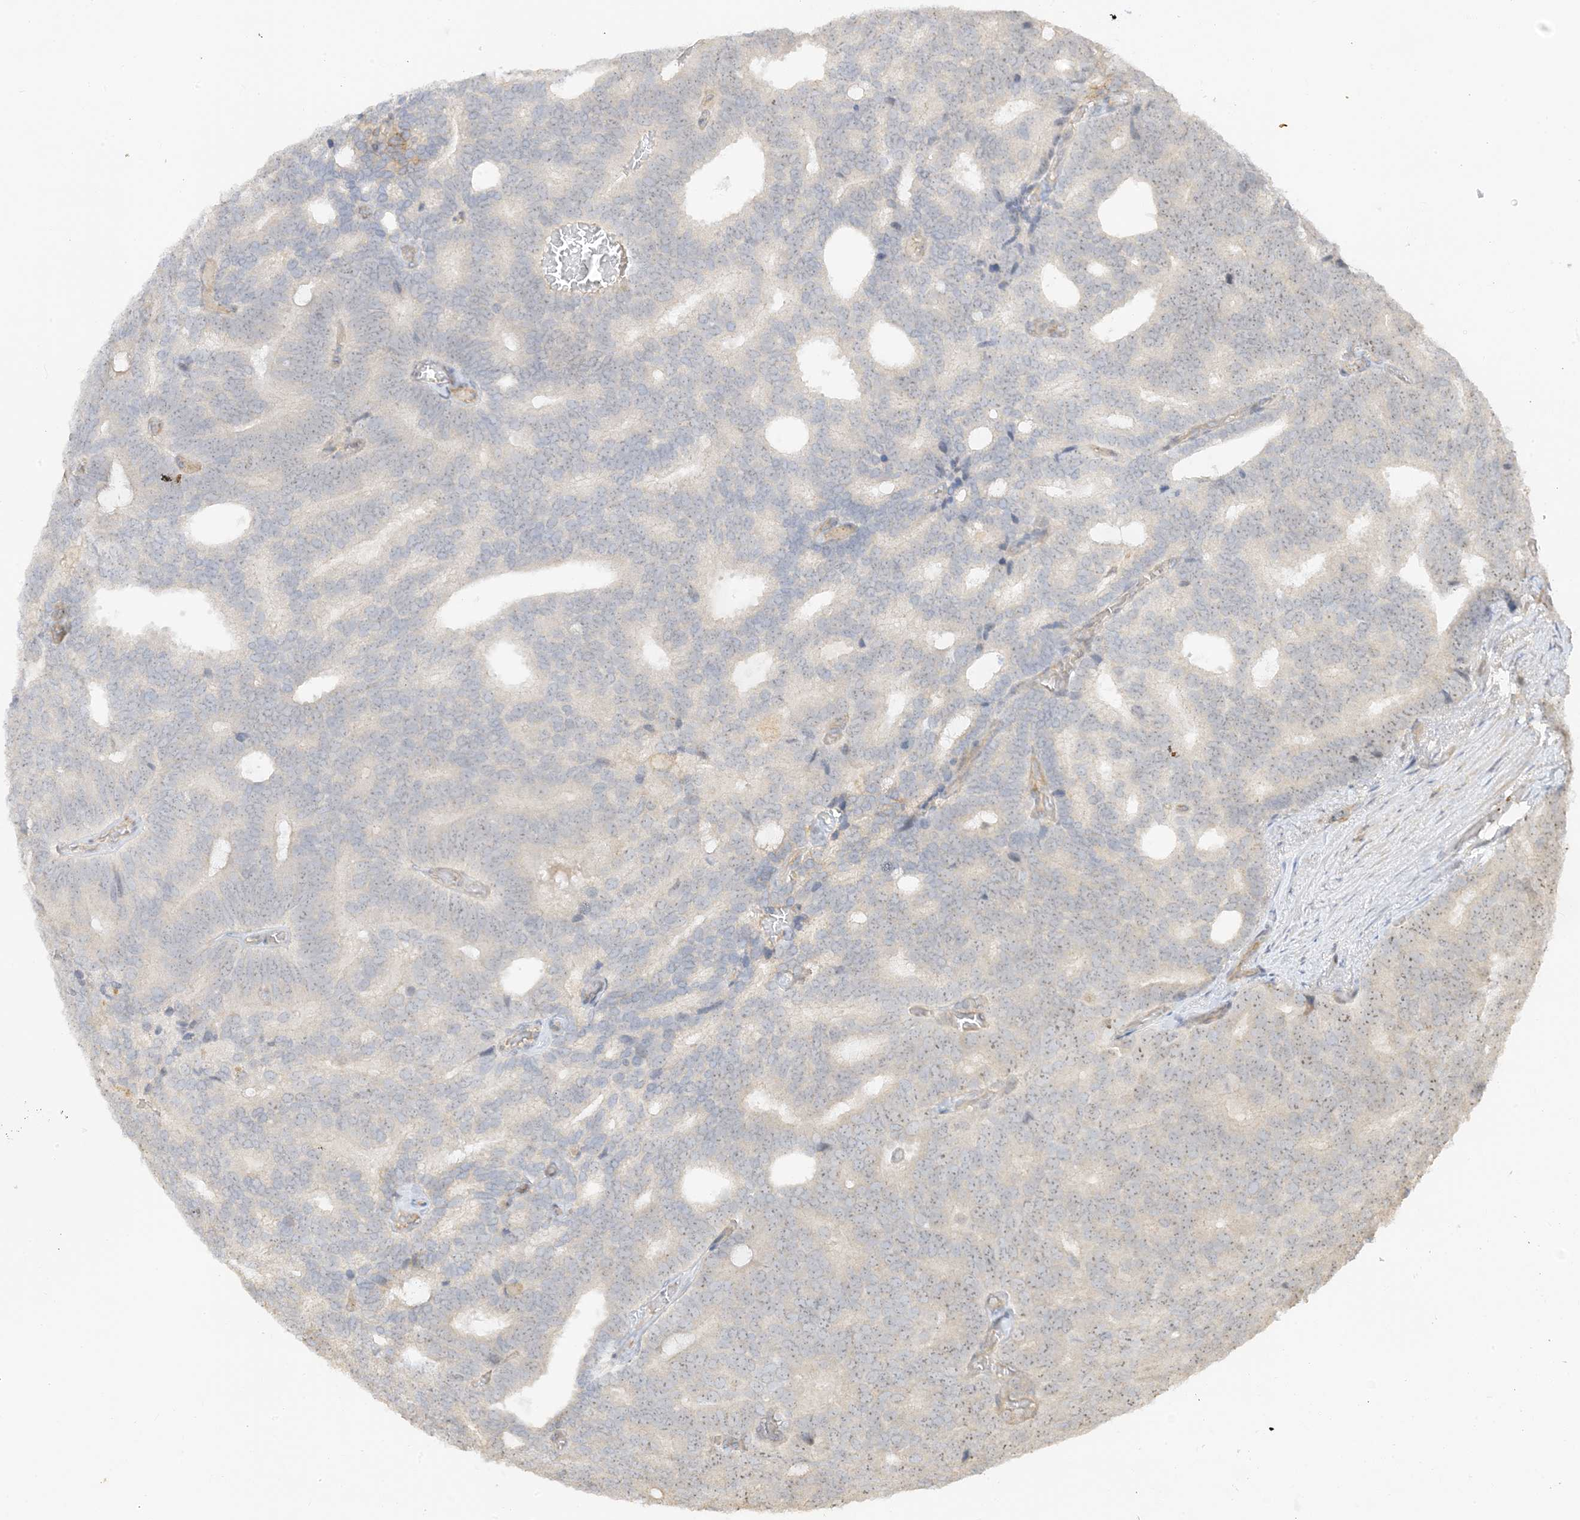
{"staining": {"intensity": "weak", "quantity": "25%-75%", "location": "nuclear"}, "tissue": "prostate cancer", "cell_type": "Tumor cells", "image_type": "cancer", "snomed": [{"axis": "morphology", "description": "Adenocarcinoma, Low grade"}, {"axis": "topography", "description": "Prostate"}], "caption": "This is a photomicrograph of IHC staining of prostate low-grade adenocarcinoma, which shows weak positivity in the nuclear of tumor cells.", "gene": "ETAA1", "patient": {"sex": "male", "age": 71}}